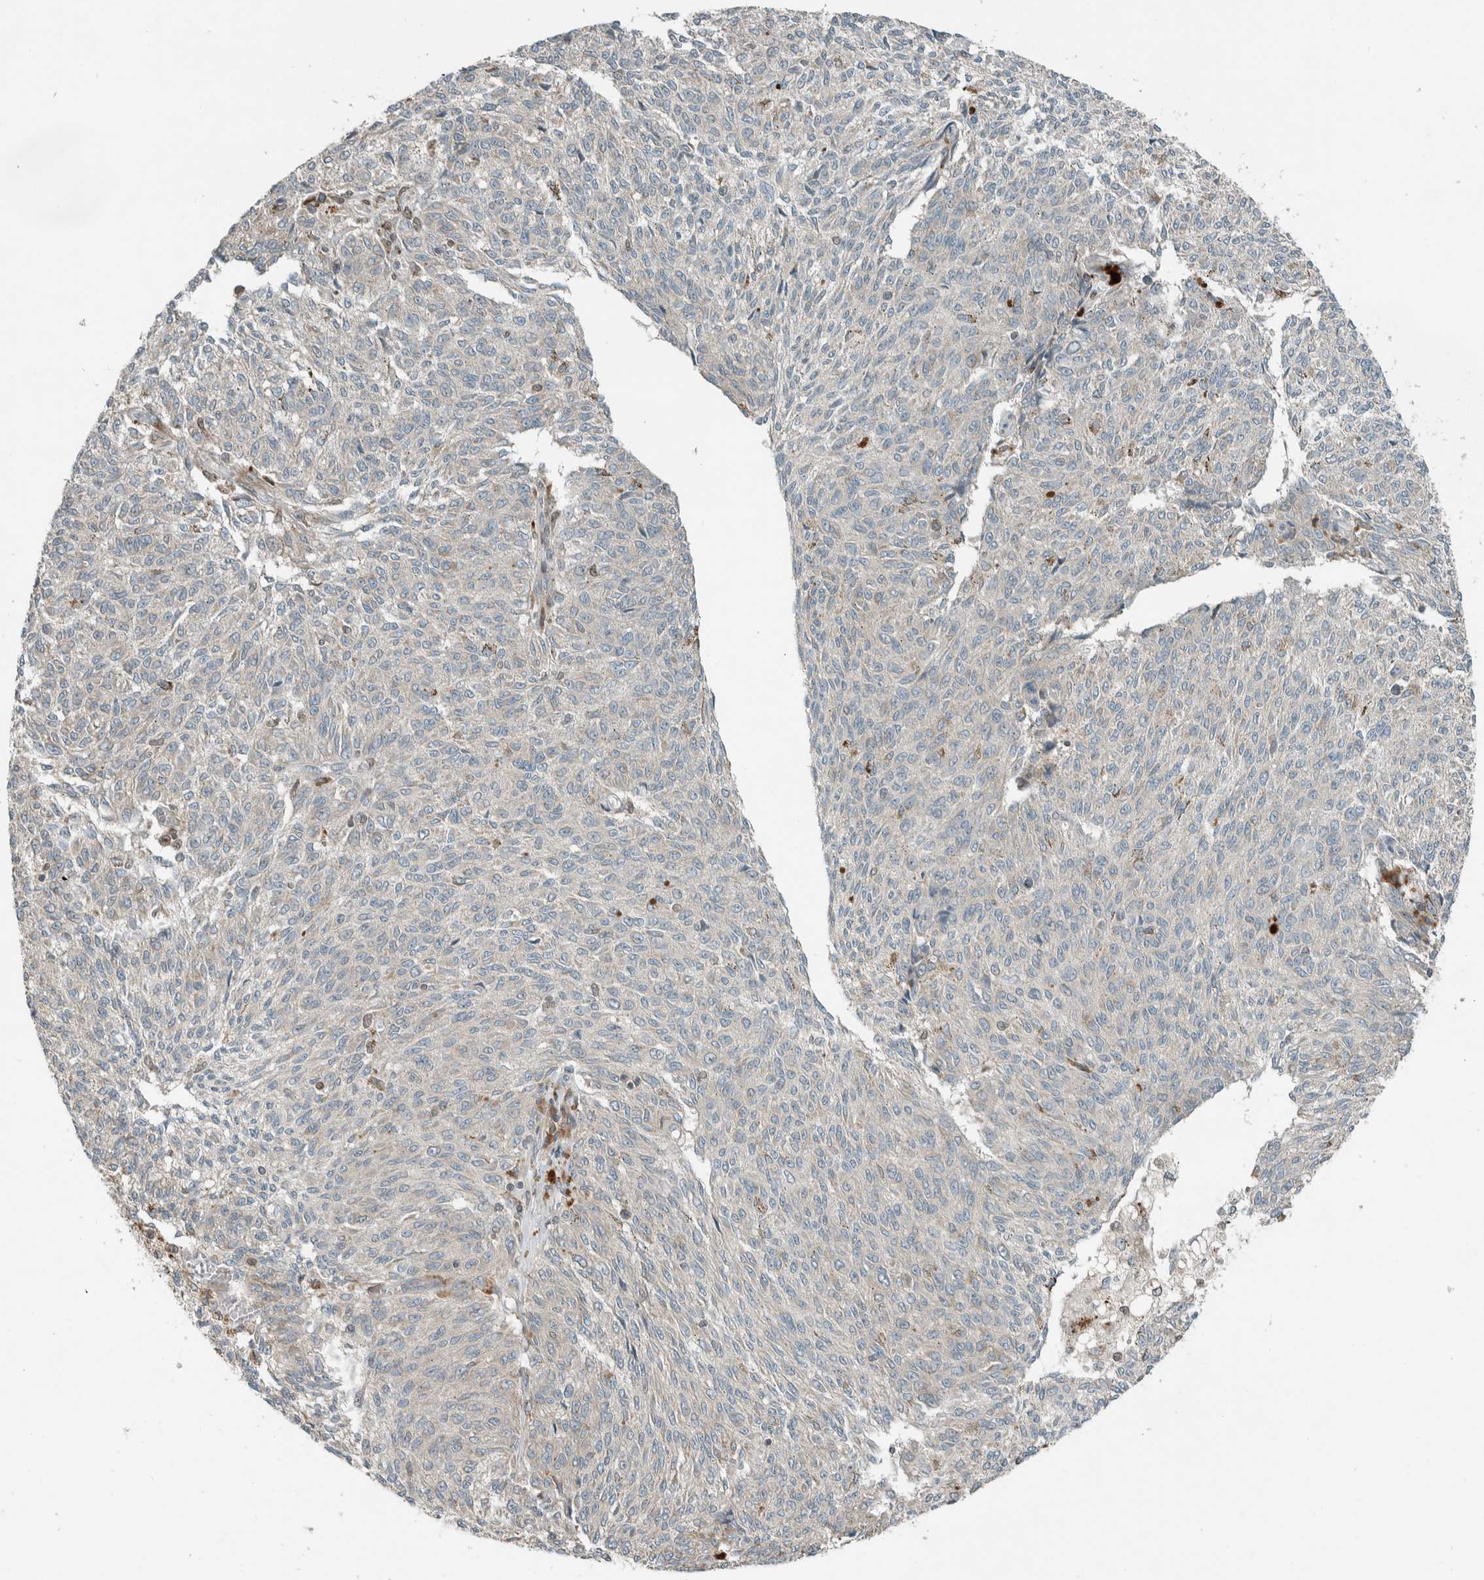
{"staining": {"intensity": "negative", "quantity": "none", "location": "none"}, "tissue": "melanoma", "cell_type": "Tumor cells", "image_type": "cancer", "snomed": [{"axis": "morphology", "description": "Malignant melanoma, NOS"}, {"axis": "topography", "description": "Skin"}], "caption": "Histopathology image shows no protein expression in tumor cells of malignant melanoma tissue.", "gene": "SEL1L", "patient": {"sex": "female", "age": 72}}